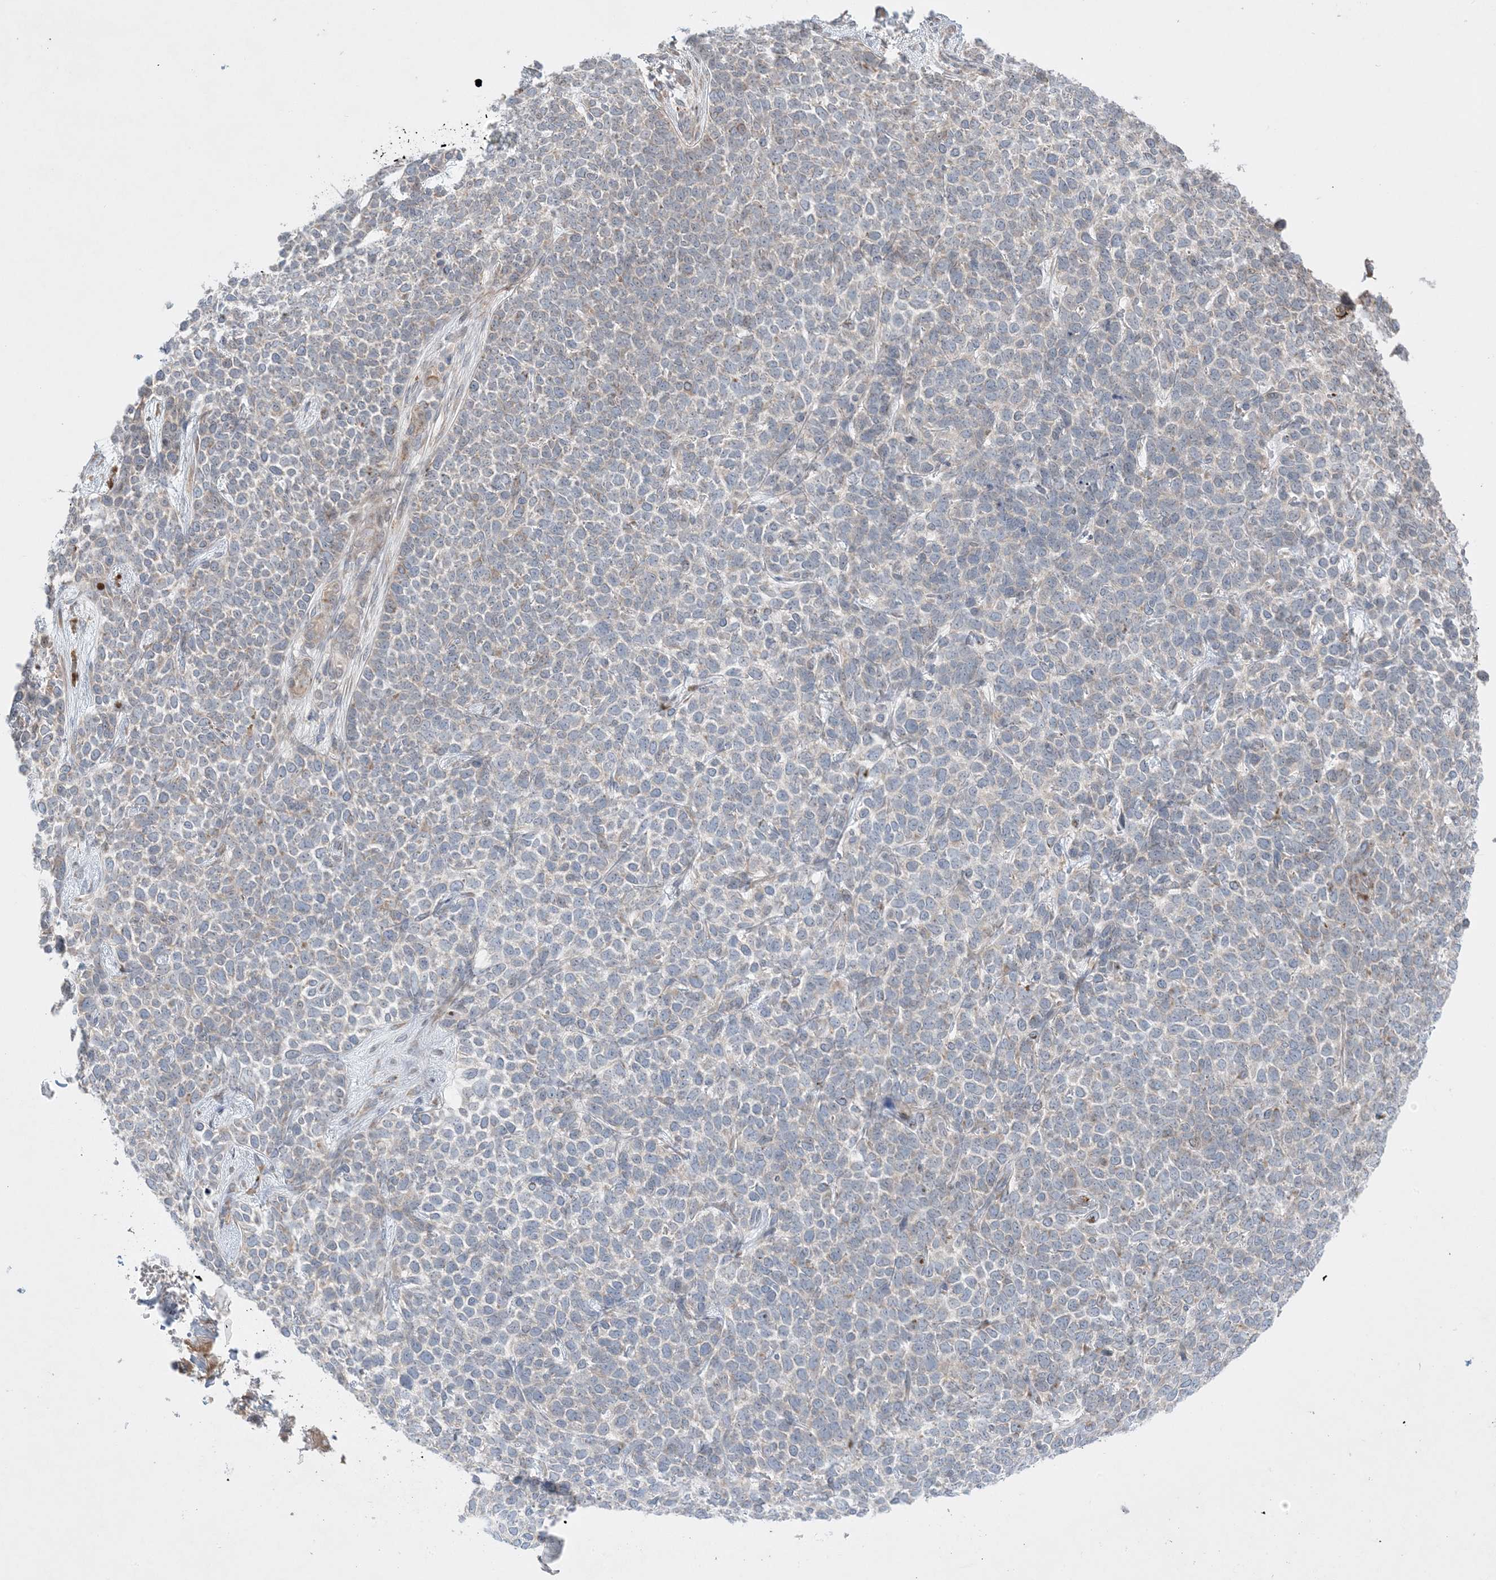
{"staining": {"intensity": "negative", "quantity": "none", "location": "none"}, "tissue": "skin cancer", "cell_type": "Tumor cells", "image_type": "cancer", "snomed": [{"axis": "morphology", "description": "Basal cell carcinoma"}, {"axis": "topography", "description": "Skin"}], "caption": "Tumor cells are negative for brown protein staining in skin cancer (basal cell carcinoma).", "gene": "MMGT1", "patient": {"sex": "female", "age": 84}}